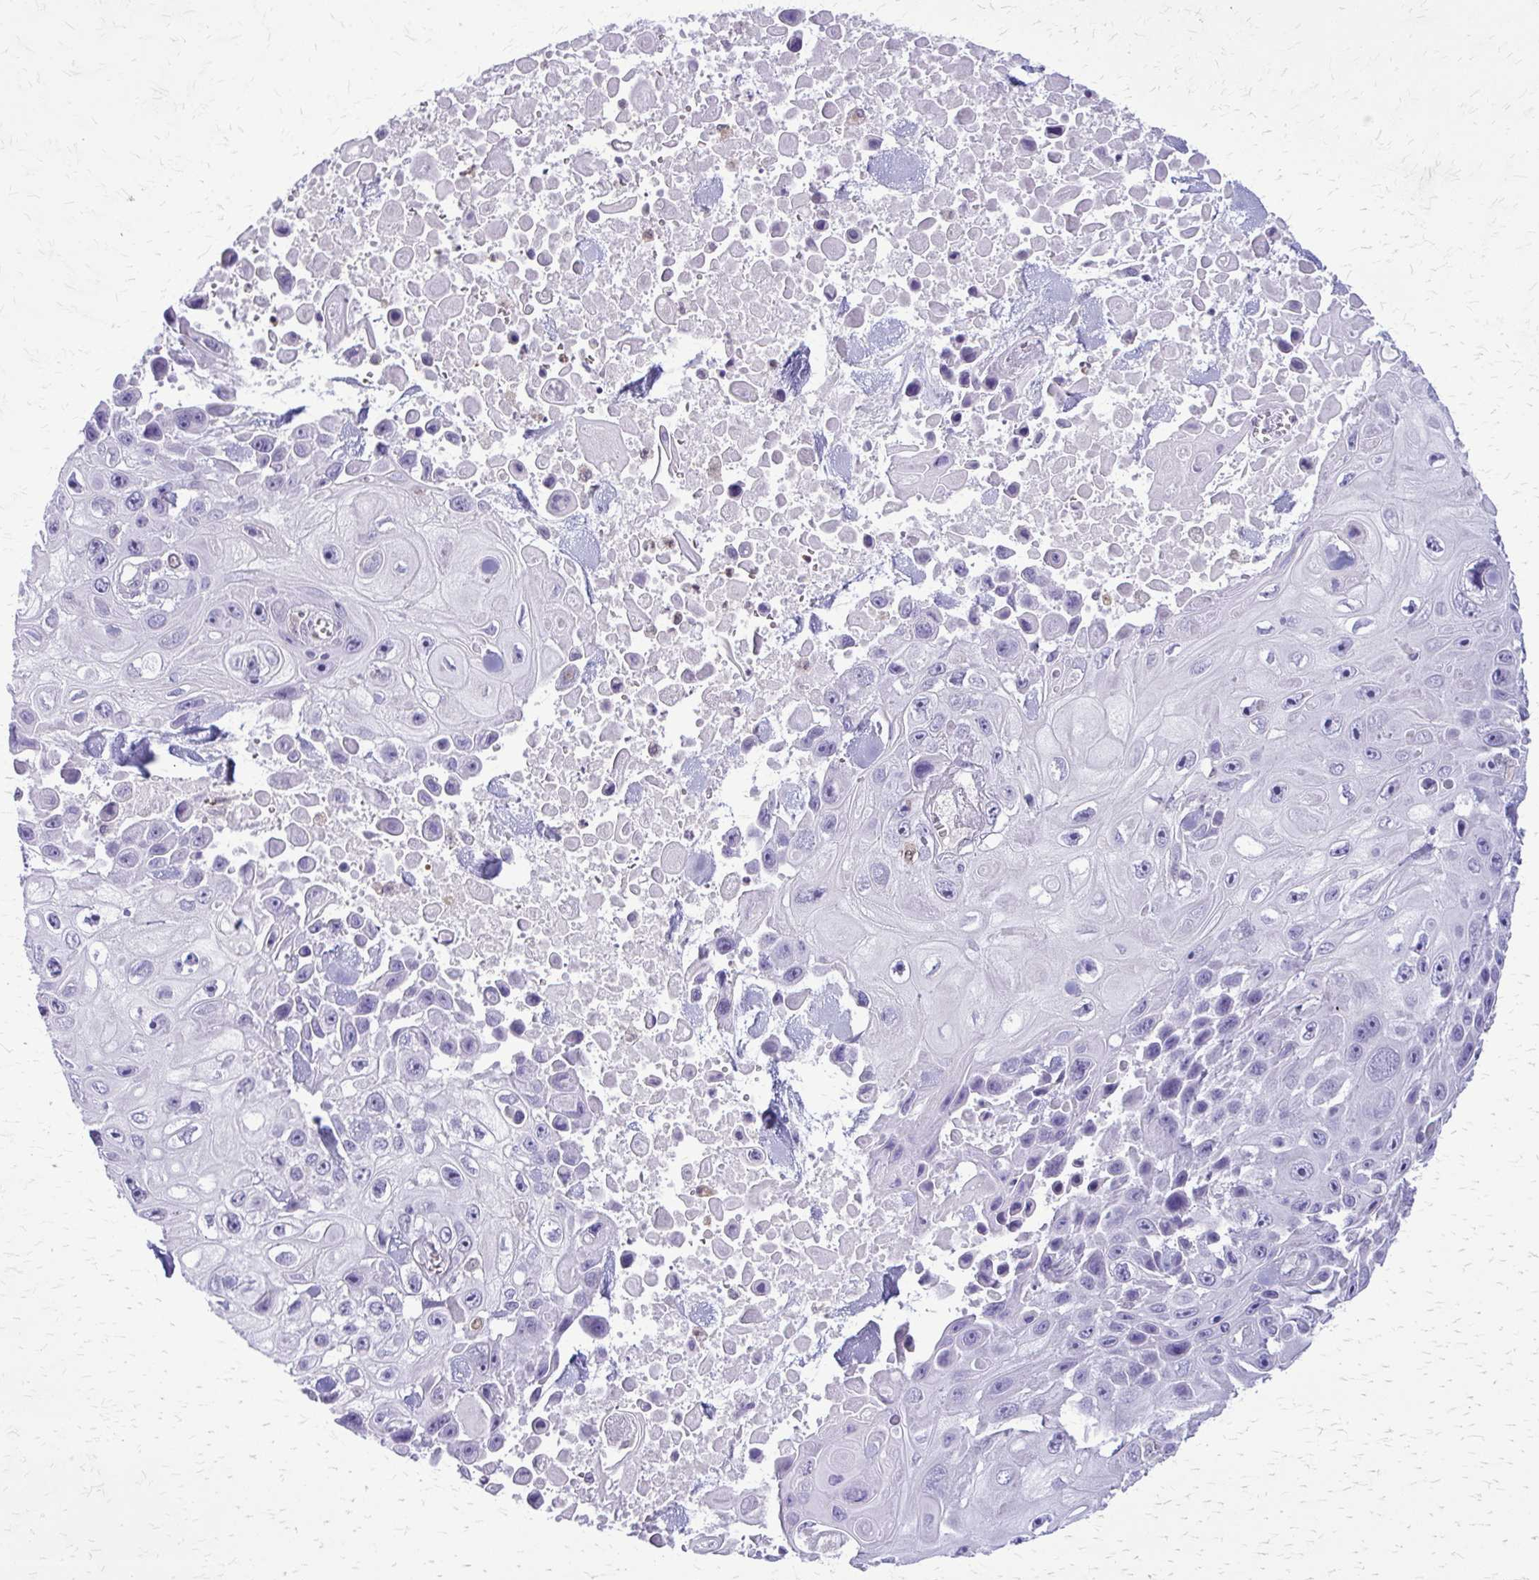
{"staining": {"intensity": "negative", "quantity": "none", "location": "none"}, "tissue": "skin cancer", "cell_type": "Tumor cells", "image_type": "cancer", "snomed": [{"axis": "morphology", "description": "Squamous cell carcinoma, NOS"}, {"axis": "topography", "description": "Skin"}], "caption": "Tumor cells are negative for protein expression in human squamous cell carcinoma (skin).", "gene": "GLRX", "patient": {"sex": "male", "age": 82}}